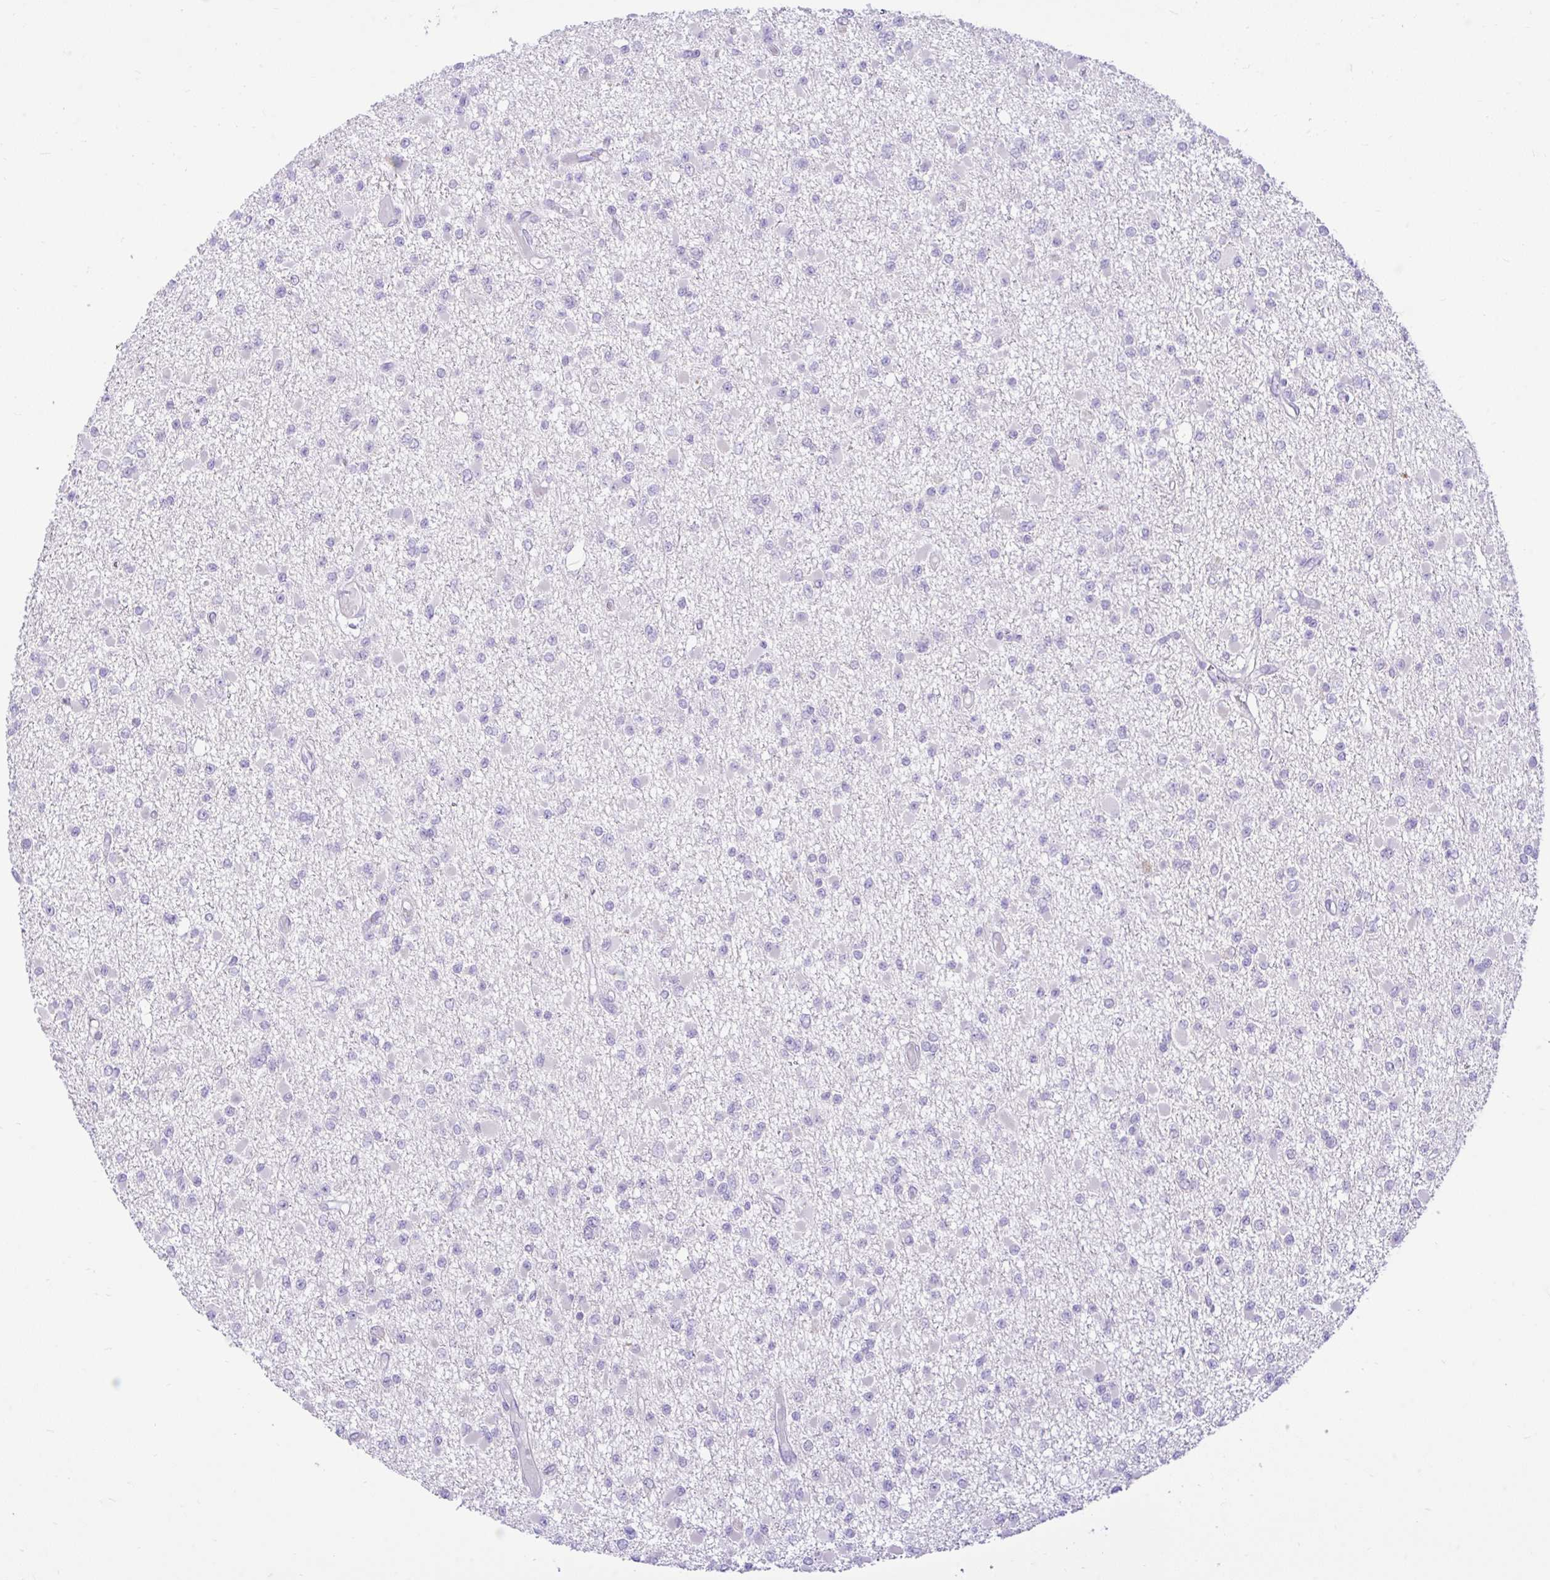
{"staining": {"intensity": "negative", "quantity": "none", "location": "none"}, "tissue": "glioma", "cell_type": "Tumor cells", "image_type": "cancer", "snomed": [{"axis": "morphology", "description": "Glioma, malignant, Low grade"}, {"axis": "topography", "description": "Brain"}], "caption": "Human low-grade glioma (malignant) stained for a protein using IHC shows no positivity in tumor cells.", "gene": "ZNF101", "patient": {"sex": "female", "age": 22}}